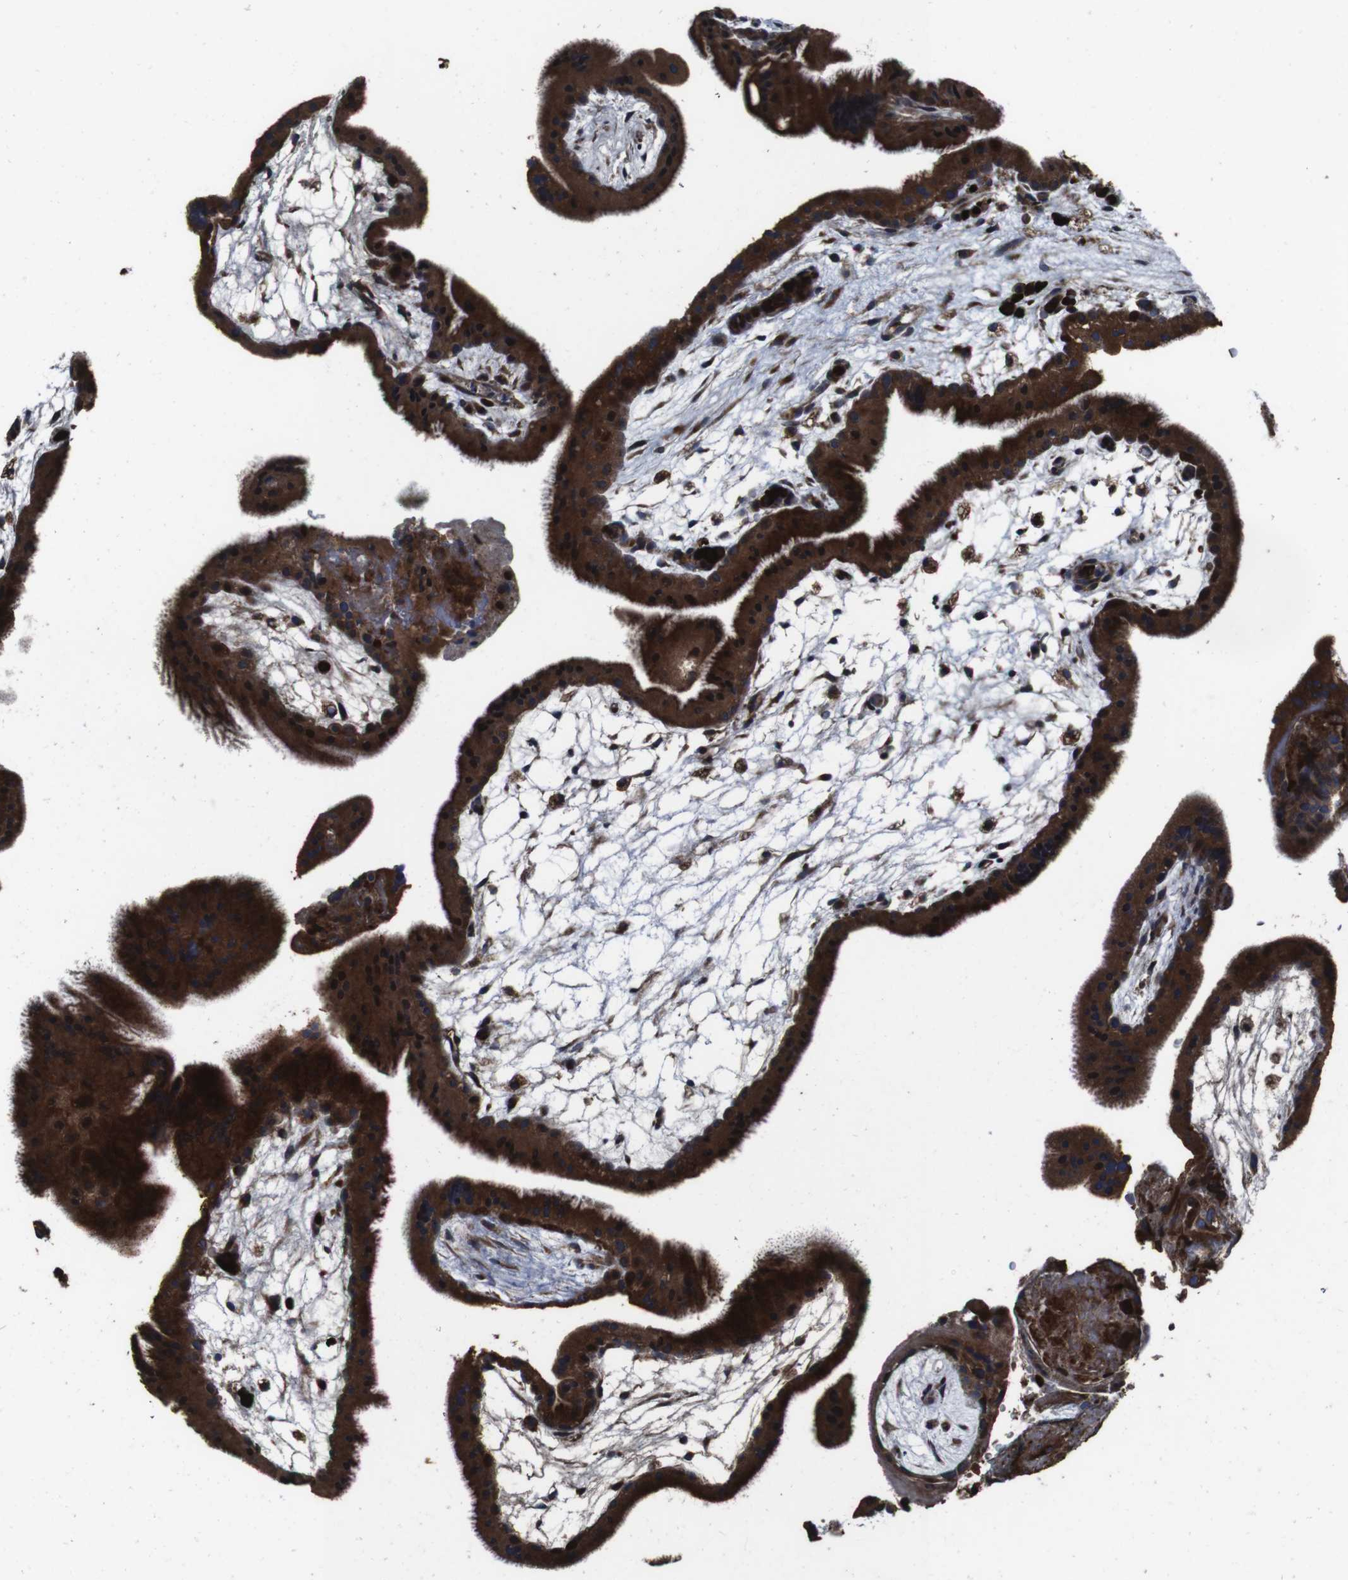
{"staining": {"intensity": "strong", "quantity": ">75%", "location": "cytoplasmic/membranous"}, "tissue": "placenta", "cell_type": "Trophoblastic cells", "image_type": "normal", "snomed": [{"axis": "morphology", "description": "Normal tissue, NOS"}, {"axis": "topography", "description": "Placenta"}], "caption": "Placenta stained with immunohistochemistry shows strong cytoplasmic/membranous staining in approximately >75% of trophoblastic cells.", "gene": "SMYD3", "patient": {"sex": "female", "age": 19}}